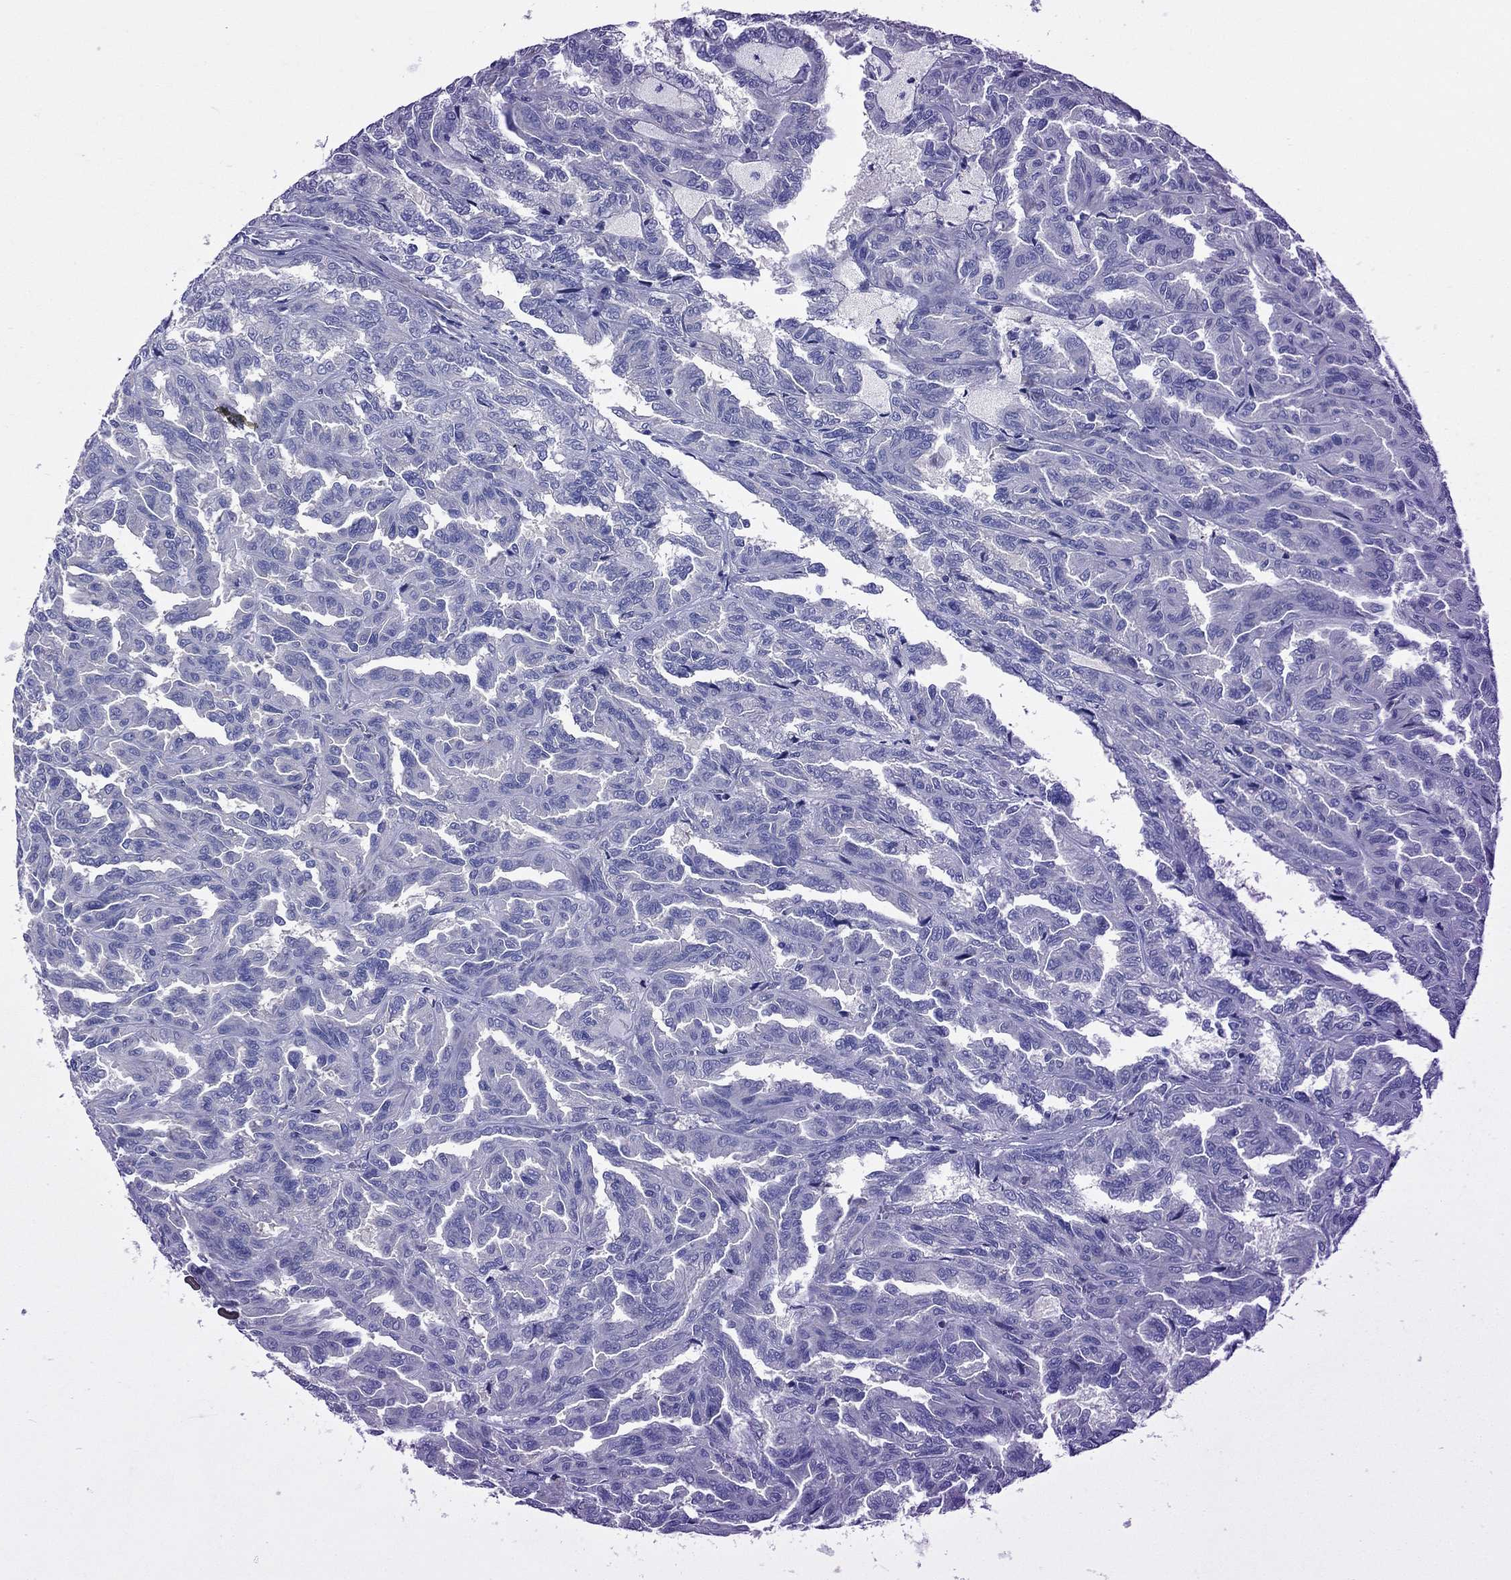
{"staining": {"intensity": "negative", "quantity": "none", "location": "none"}, "tissue": "renal cancer", "cell_type": "Tumor cells", "image_type": "cancer", "snomed": [{"axis": "morphology", "description": "Adenocarcinoma, NOS"}, {"axis": "topography", "description": "Kidney"}], "caption": "High power microscopy image of an immunohistochemistry image of renal adenocarcinoma, revealing no significant expression in tumor cells. (DAB immunohistochemistry, high magnification).", "gene": "CNDP1", "patient": {"sex": "male", "age": 79}}